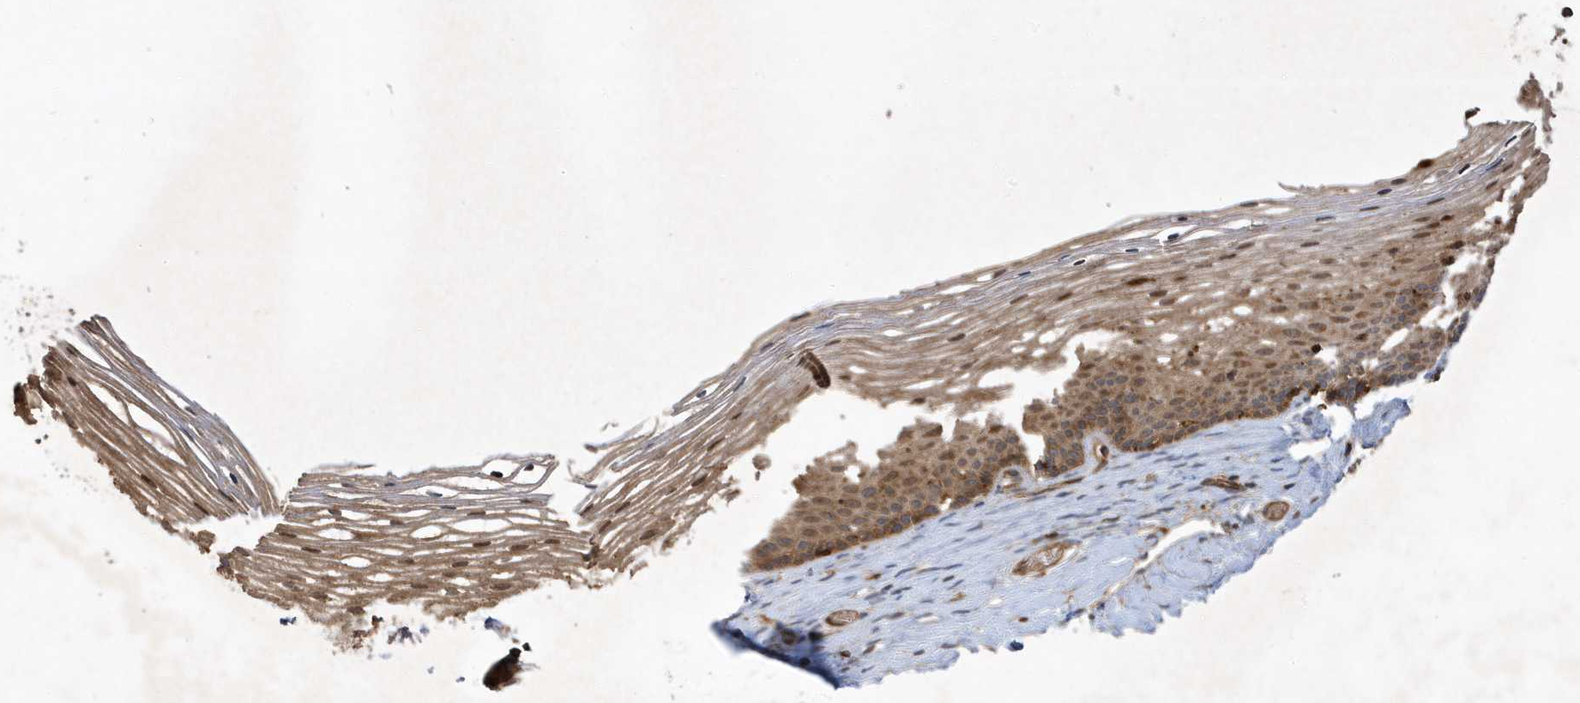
{"staining": {"intensity": "moderate", "quantity": ">75%", "location": "cytoplasmic/membranous"}, "tissue": "cervix", "cell_type": "Glandular cells", "image_type": "normal", "snomed": [{"axis": "morphology", "description": "Normal tissue, NOS"}, {"axis": "topography", "description": "Cervix"}], "caption": "This image displays immunohistochemistry (IHC) staining of normal human cervix, with medium moderate cytoplasmic/membranous positivity in about >75% of glandular cells.", "gene": "LAPTM4A", "patient": {"sex": "female", "age": 33}}